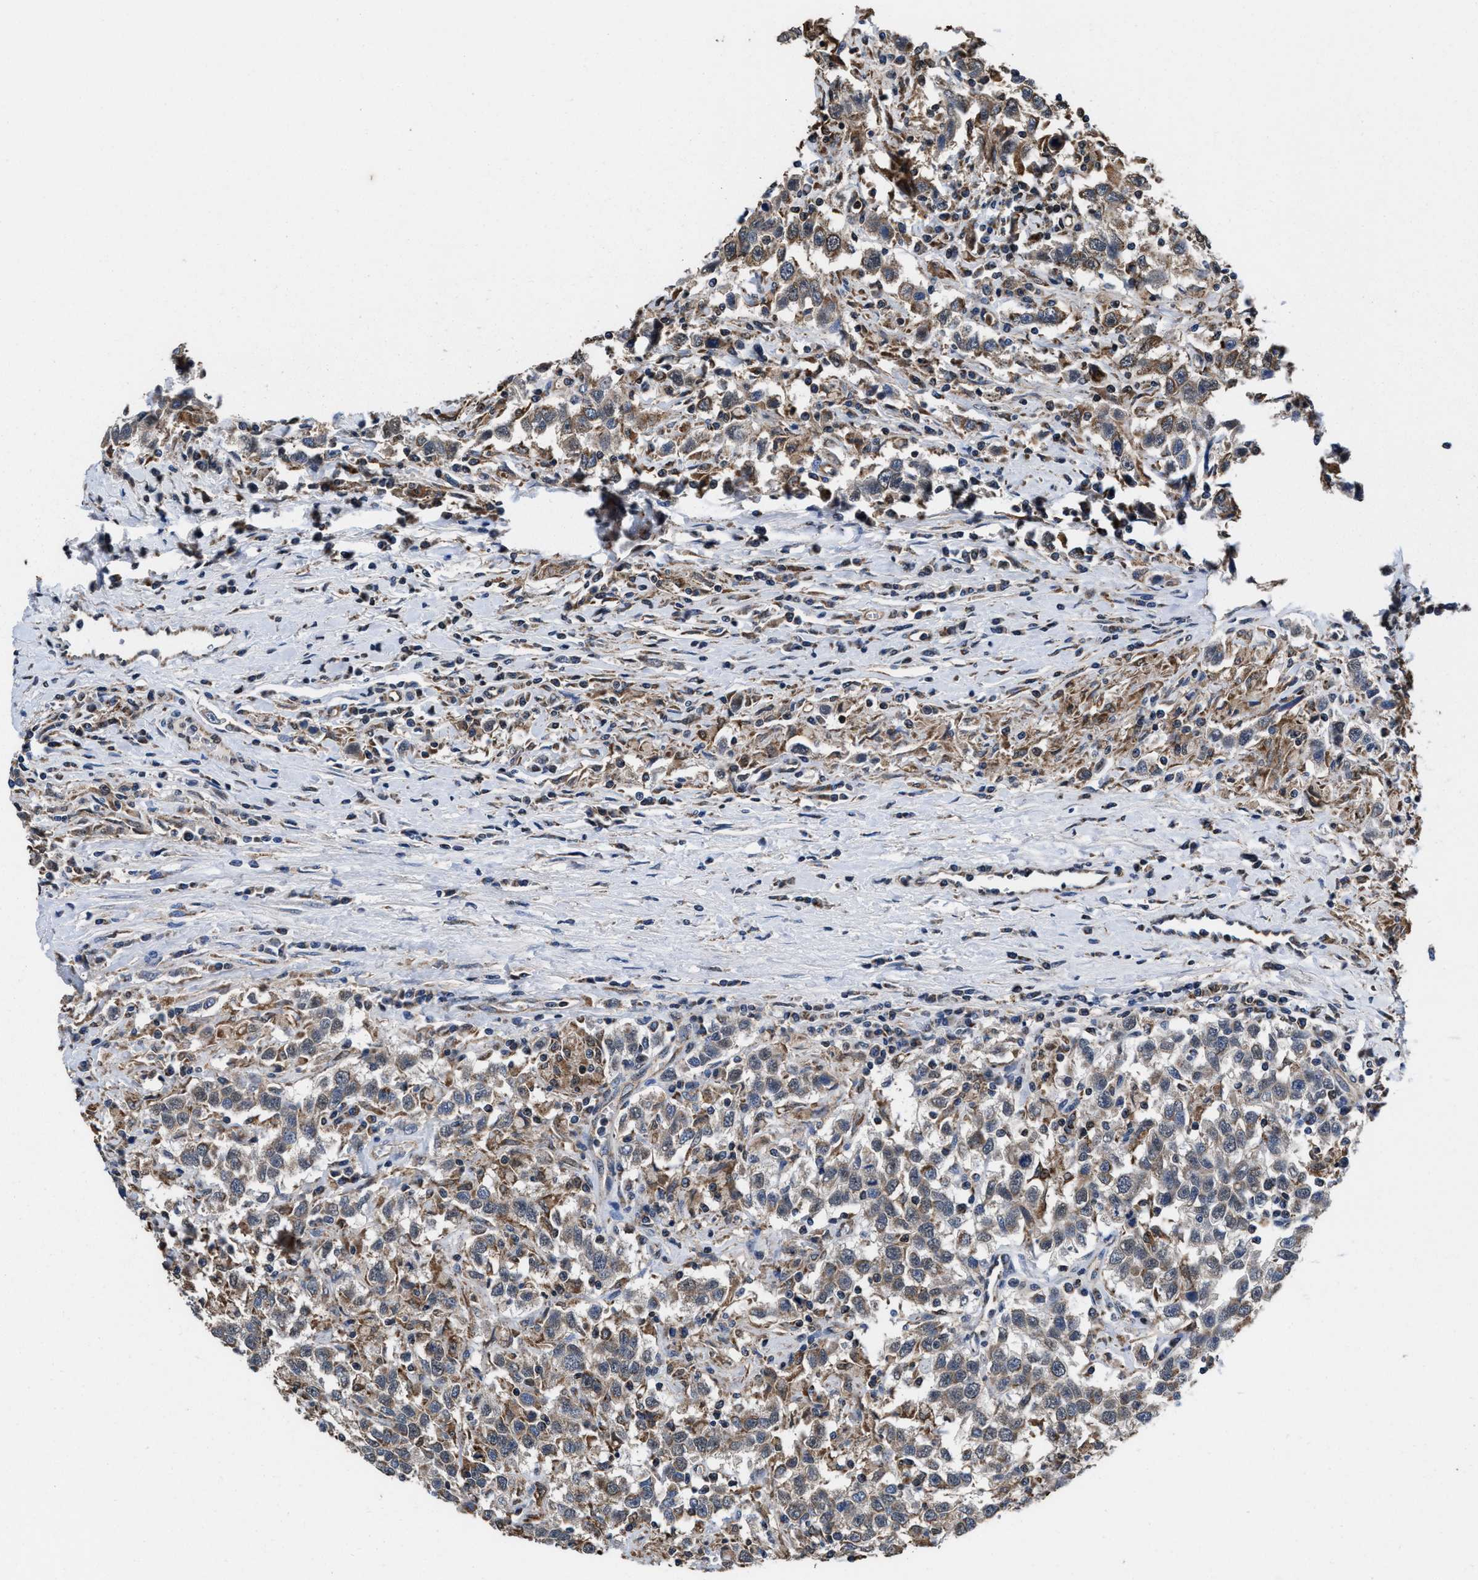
{"staining": {"intensity": "weak", "quantity": ">75%", "location": "cytoplasmic/membranous"}, "tissue": "testis cancer", "cell_type": "Tumor cells", "image_type": "cancer", "snomed": [{"axis": "morphology", "description": "Seminoma, NOS"}, {"axis": "topography", "description": "Testis"}], "caption": "IHC histopathology image of neoplastic tissue: human seminoma (testis) stained using IHC shows low levels of weak protein expression localized specifically in the cytoplasmic/membranous of tumor cells, appearing as a cytoplasmic/membranous brown color.", "gene": "ACLY", "patient": {"sex": "male", "age": 41}}